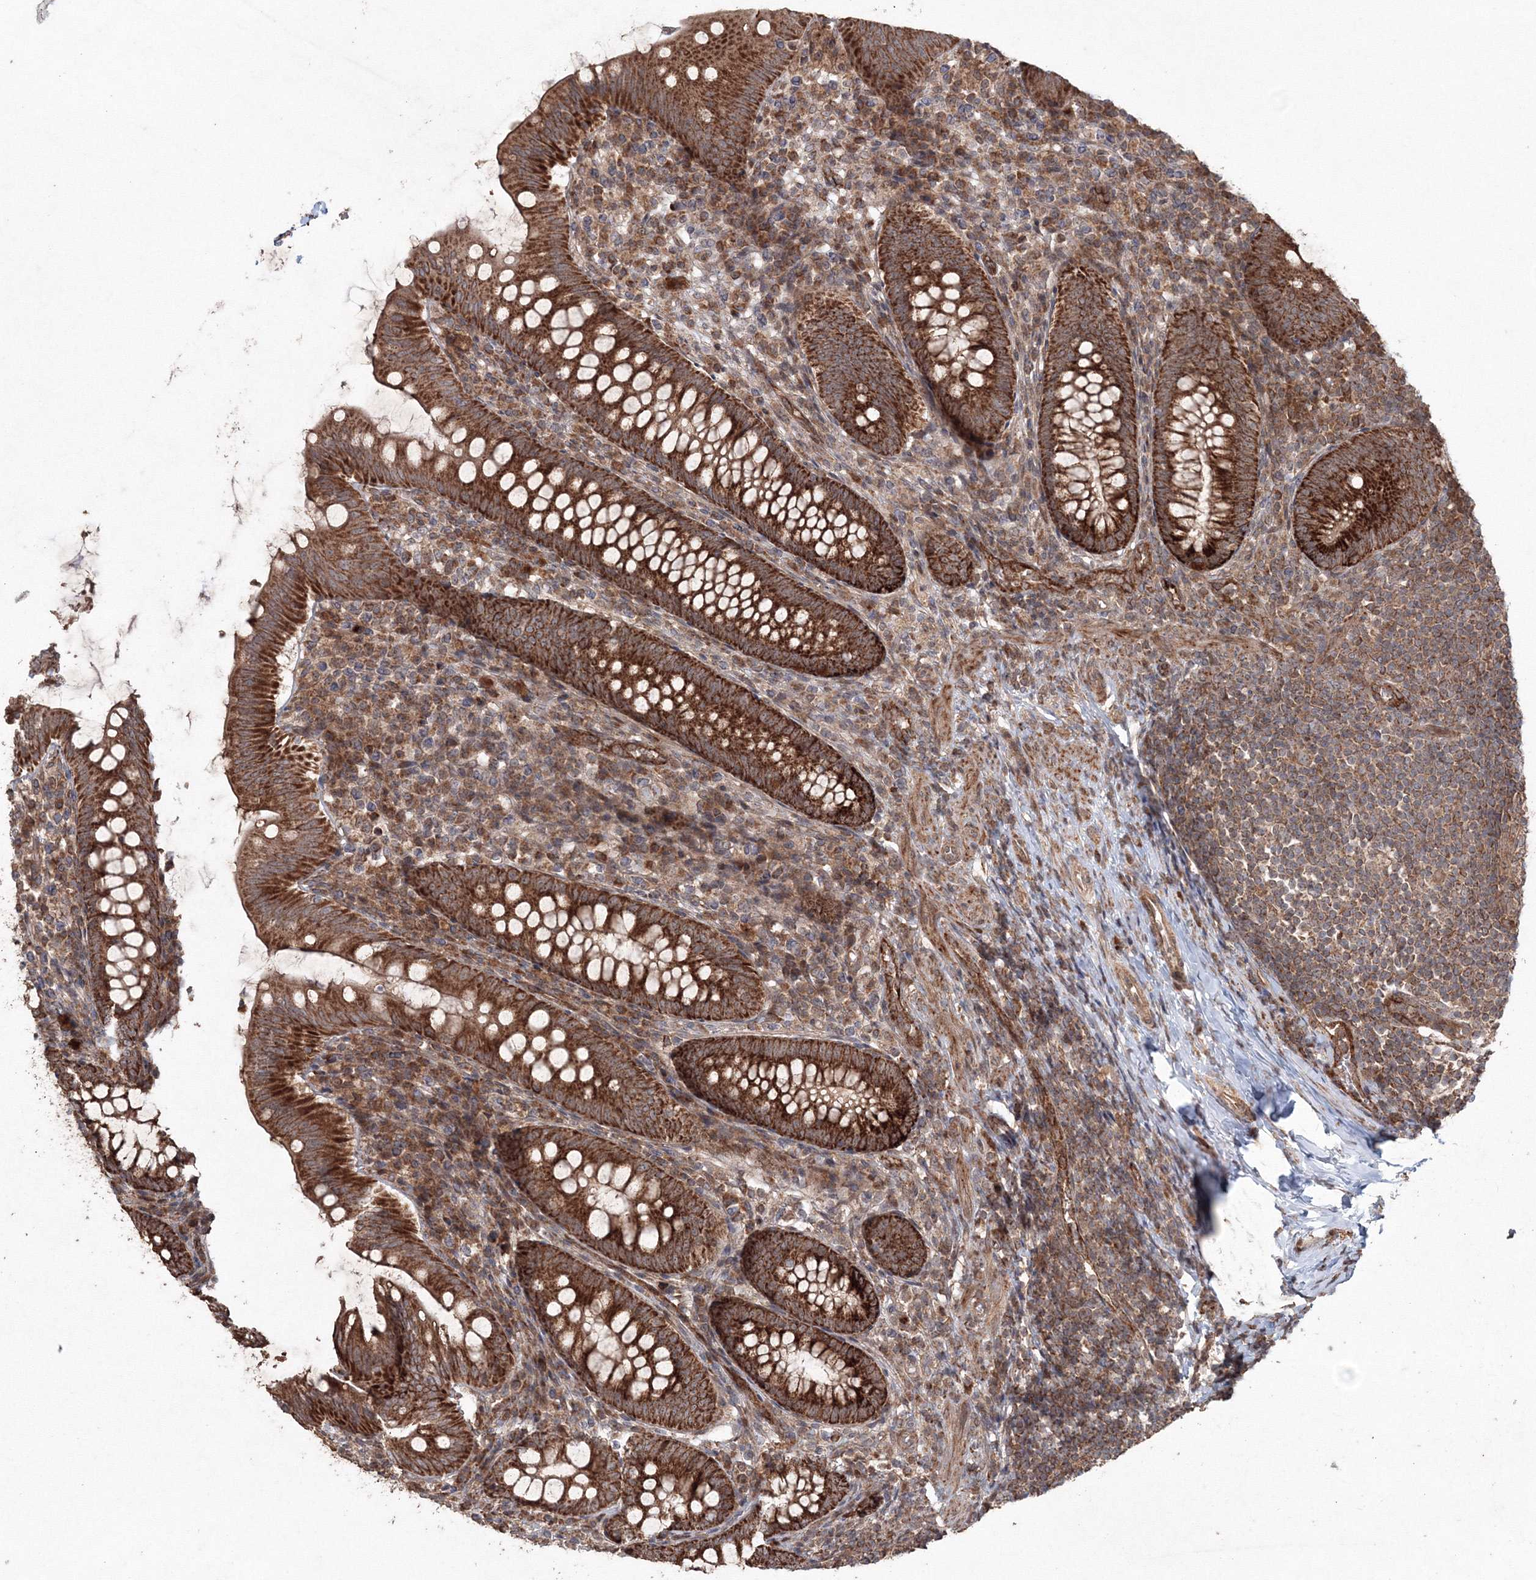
{"staining": {"intensity": "strong", "quantity": ">75%", "location": "cytoplasmic/membranous"}, "tissue": "appendix", "cell_type": "Glandular cells", "image_type": "normal", "snomed": [{"axis": "morphology", "description": "Normal tissue, NOS"}, {"axis": "topography", "description": "Appendix"}], "caption": "This histopathology image demonstrates immunohistochemistry (IHC) staining of normal appendix, with high strong cytoplasmic/membranous positivity in approximately >75% of glandular cells.", "gene": "ANAPC16", "patient": {"sex": "male", "age": 14}}